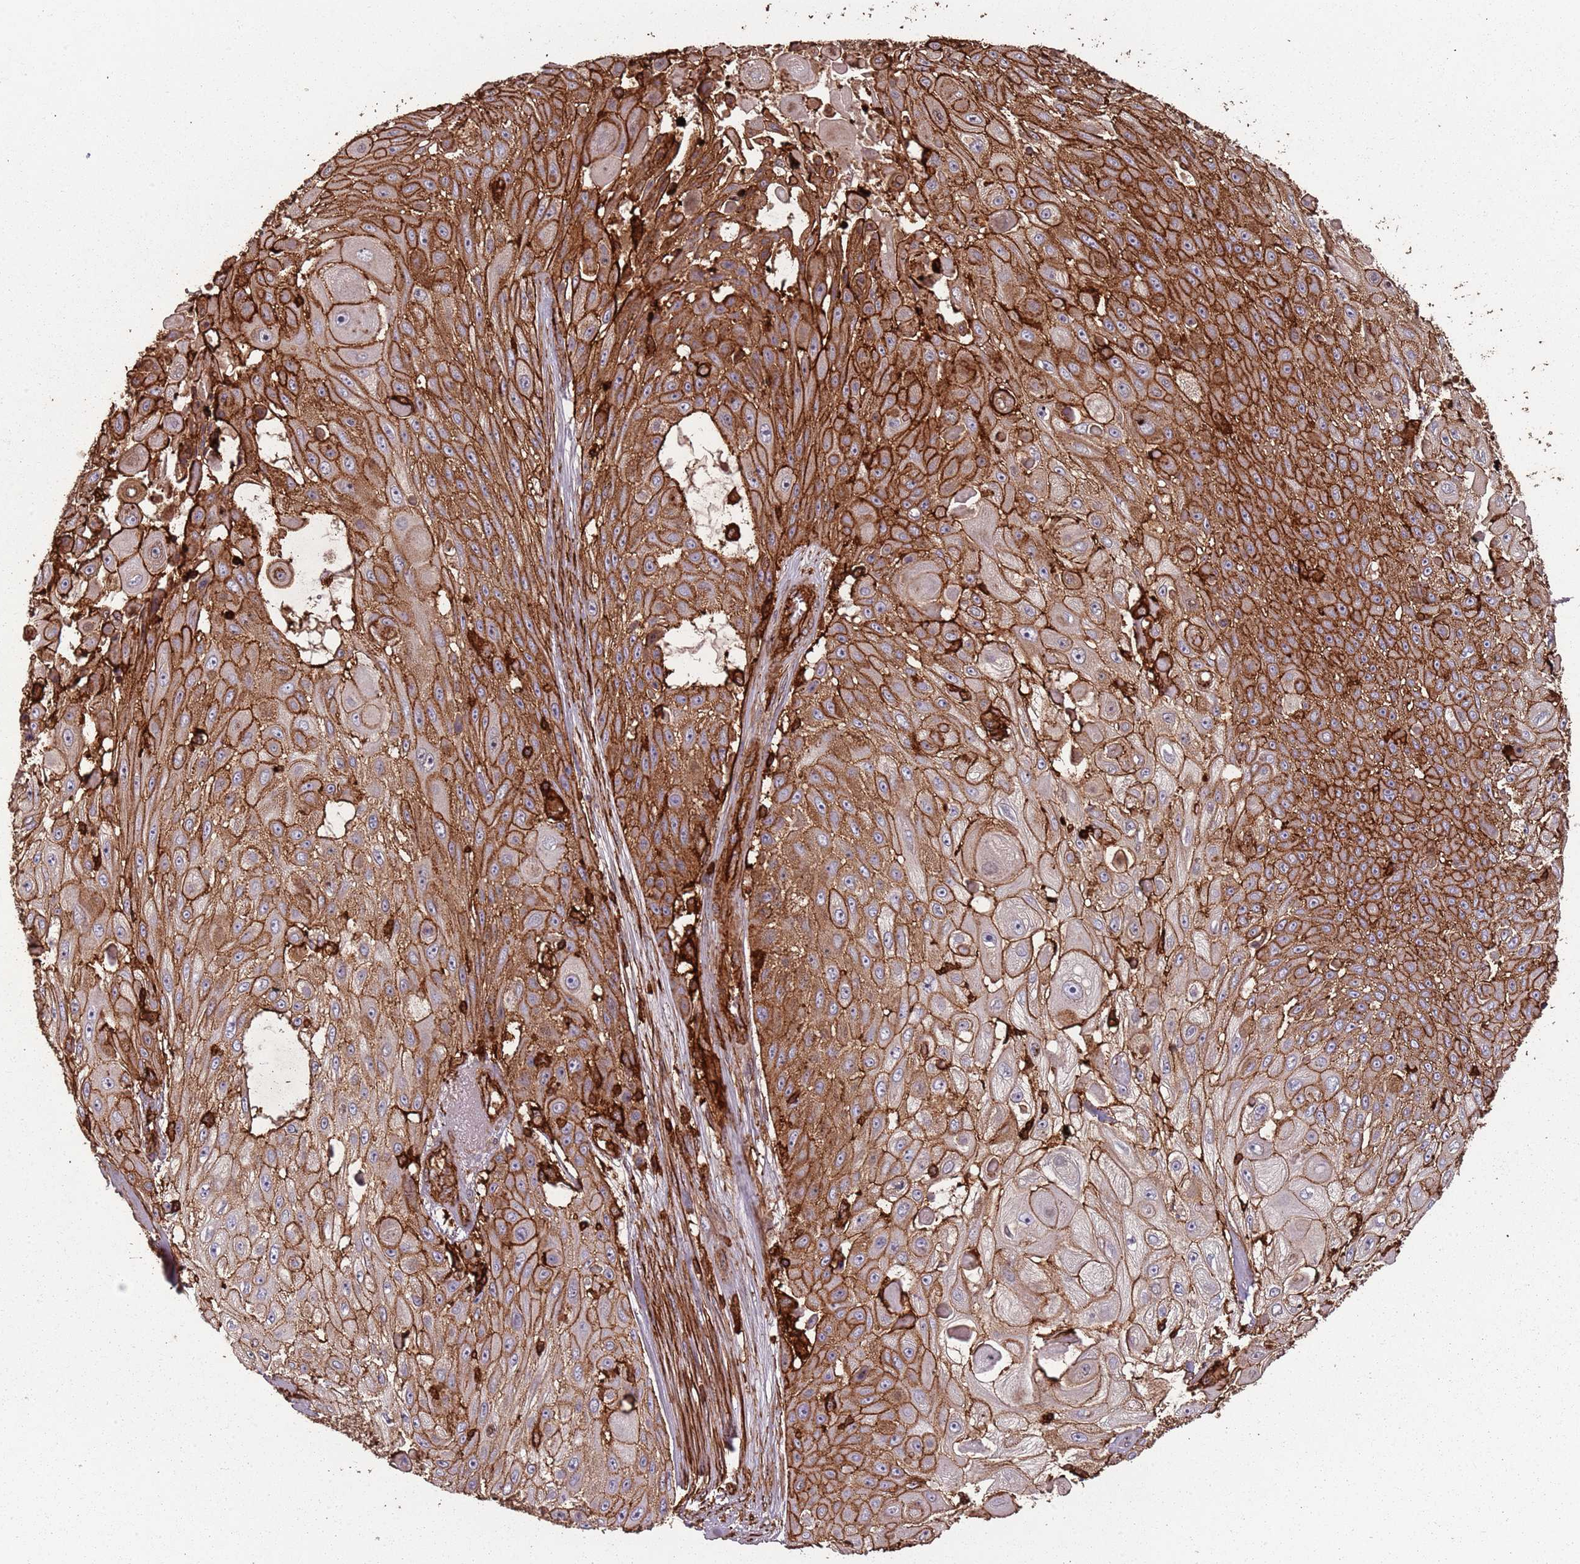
{"staining": {"intensity": "strong", "quantity": ">75%", "location": "cytoplasmic/membranous"}, "tissue": "skin cancer", "cell_type": "Tumor cells", "image_type": "cancer", "snomed": [{"axis": "morphology", "description": "Squamous cell carcinoma, NOS"}, {"axis": "topography", "description": "Skin"}], "caption": "Tumor cells demonstrate high levels of strong cytoplasmic/membranous staining in about >75% of cells in human skin cancer (squamous cell carcinoma).", "gene": "FECH", "patient": {"sex": "female", "age": 86}}